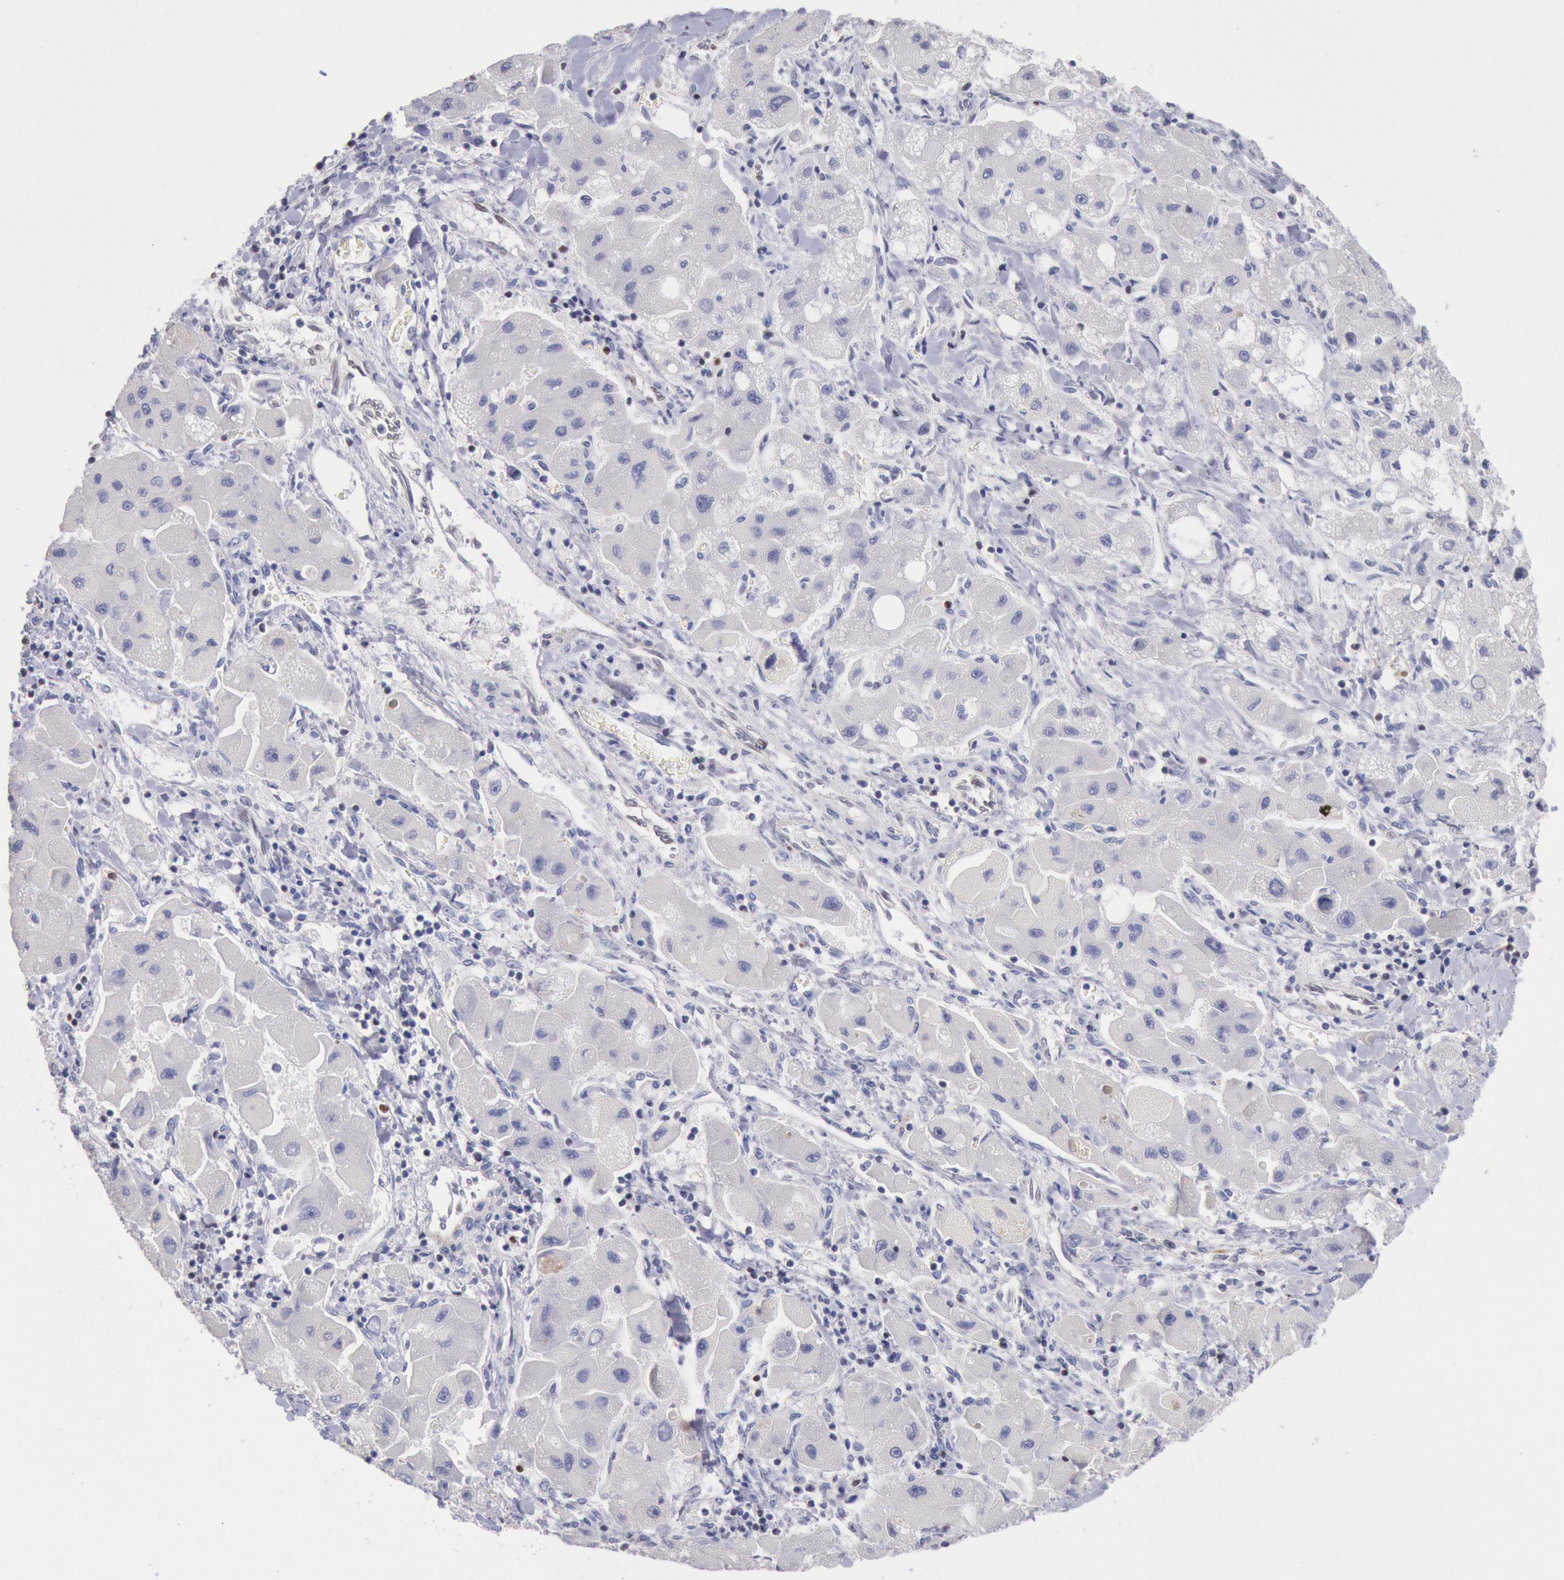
{"staining": {"intensity": "negative", "quantity": "none", "location": "none"}, "tissue": "liver cancer", "cell_type": "Tumor cells", "image_type": "cancer", "snomed": [{"axis": "morphology", "description": "Carcinoma, Hepatocellular, NOS"}, {"axis": "topography", "description": "Liver"}], "caption": "Immunohistochemistry of liver cancer (hepatocellular carcinoma) shows no staining in tumor cells.", "gene": "RPS6KA5", "patient": {"sex": "male", "age": 24}}